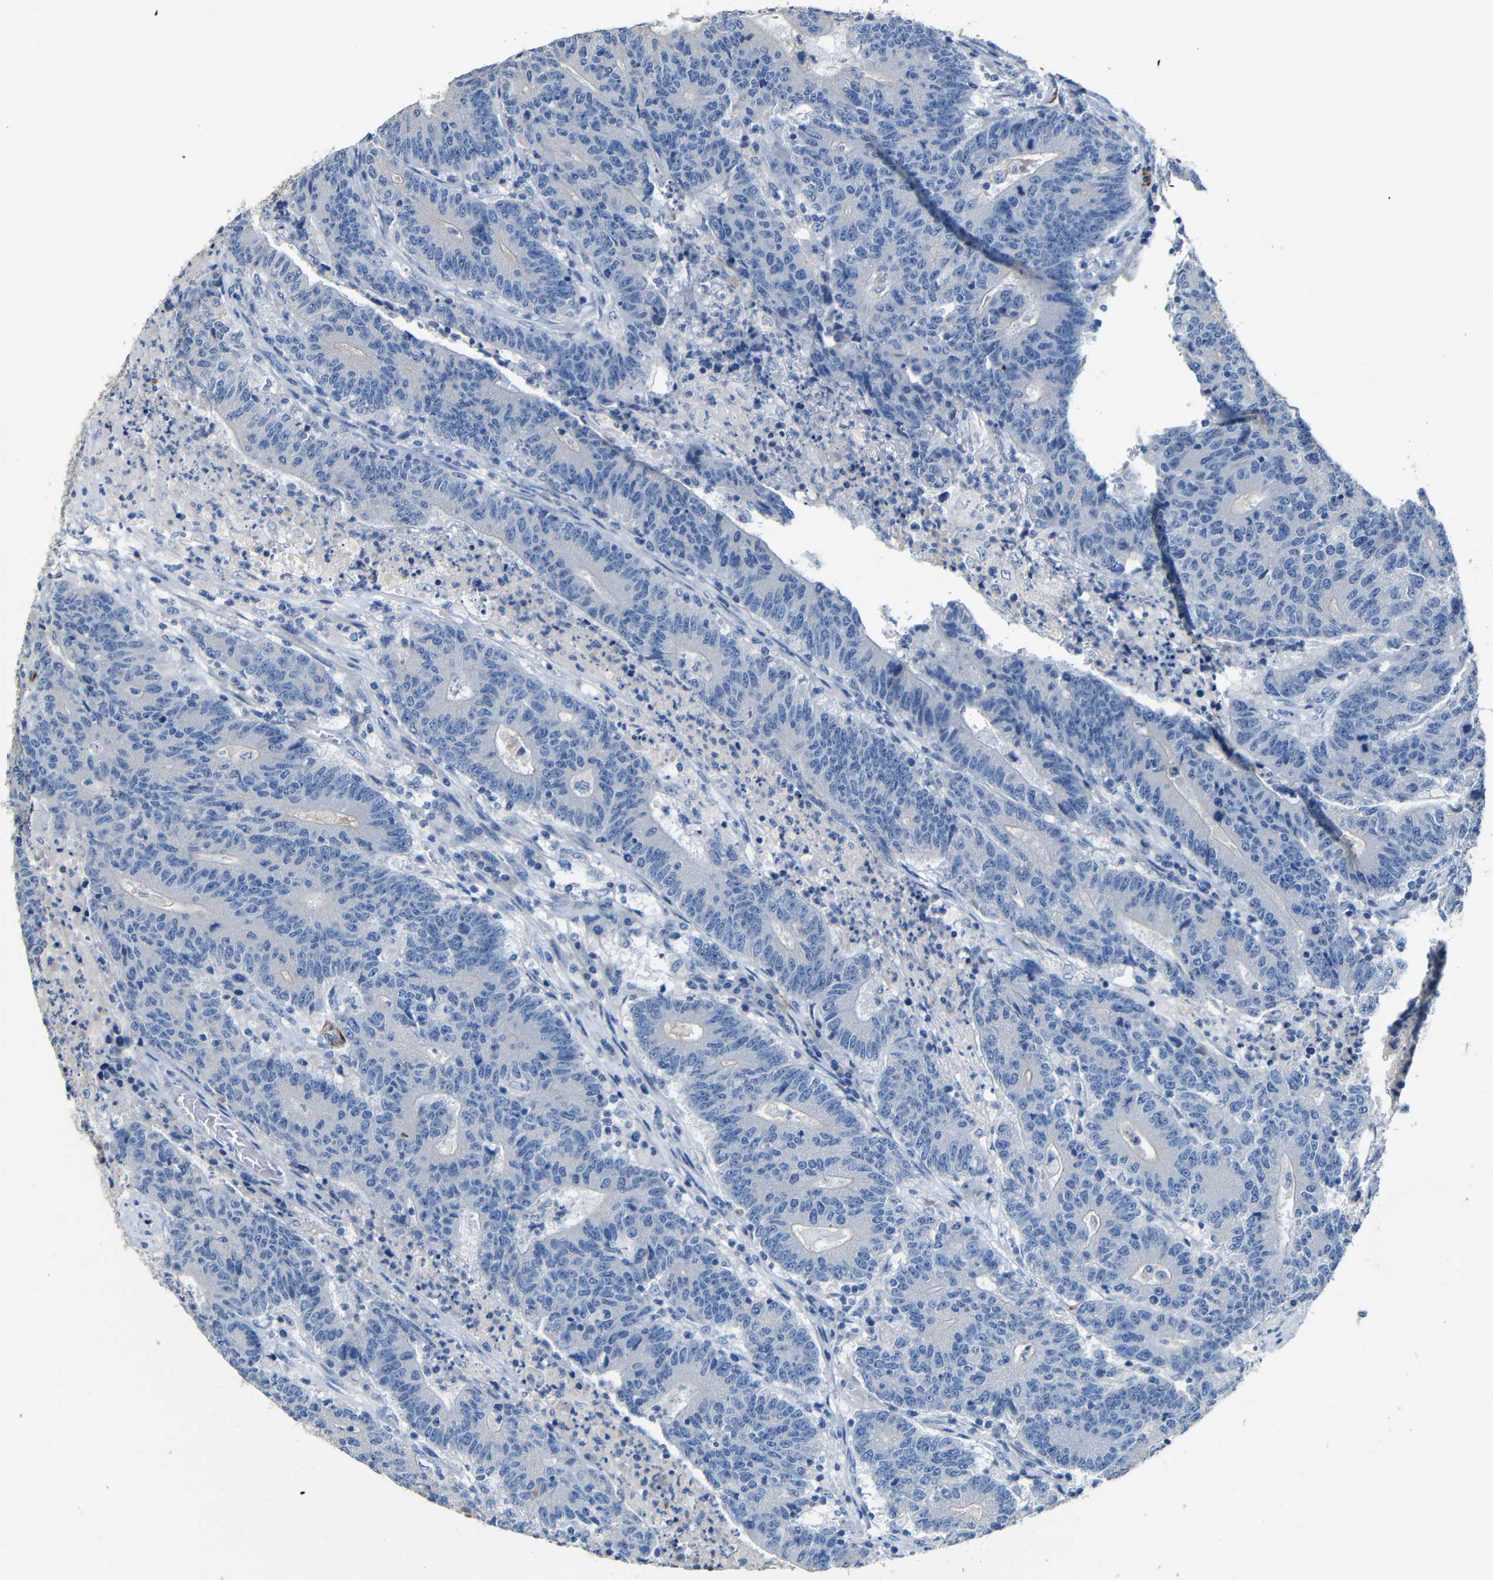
{"staining": {"intensity": "negative", "quantity": "none", "location": "none"}, "tissue": "colorectal cancer", "cell_type": "Tumor cells", "image_type": "cancer", "snomed": [{"axis": "morphology", "description": "Normal tissue, NOS"}, {"axis": "morphology", "description": "Adenocarcinoma, NOS"}, {"axis": "topography", "description": "Colon"}], "caption": "DAB immunohistochemical staining of human colorectal adenocarcinoma exhibits no significant positivity in tumor cells. (Stains: DAB immunohistochemistry with hematoxylin counter stain, Microscopy: brightfield microscopy at high magnification).", "gene": "ACKR2", "patient": {"sex": "female", "age": 75}}